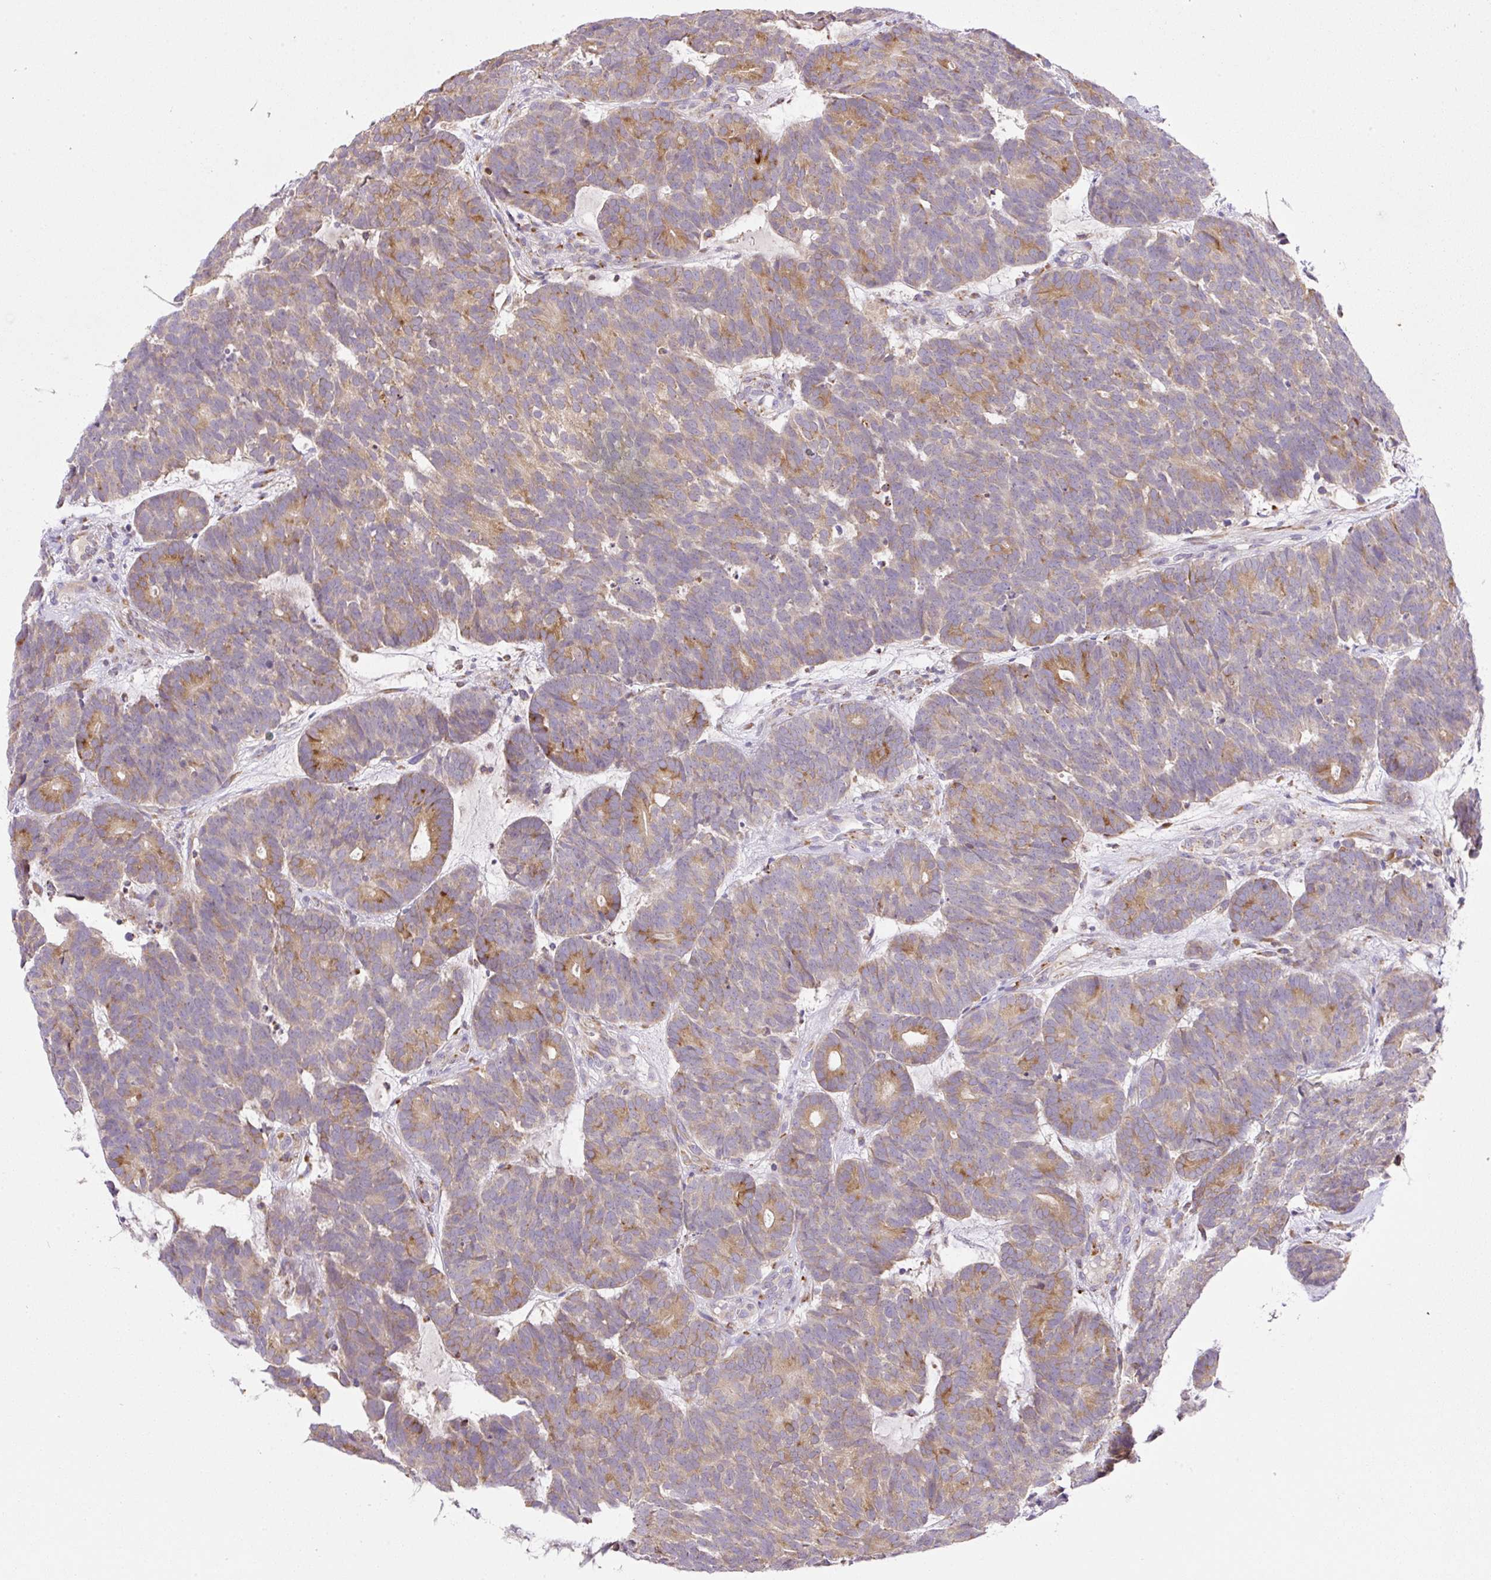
{"staining": {"intensity": "moderate", "quantity": "25%-75%", "location": "cytoplasmic/membranous"}, "tissue": "head and neck cancer", "cell_type": "Tumor cells", "image_type": "cancer", "snomed": [{"axis": "morphology", "description": "Adenocarcinoma, NOS"}, {"axis": "topography", "description": "Head-Neck"}], "caption": "Adenocarcinoma (head and neck) was stained to show a protein in brown. There is medium levels of moderate cytoplasmic/membranous positivity in approximately 25%-75% of tumor cells.", "gene": "POFUT1", "patient": {"sex": "female", "age": 81}}